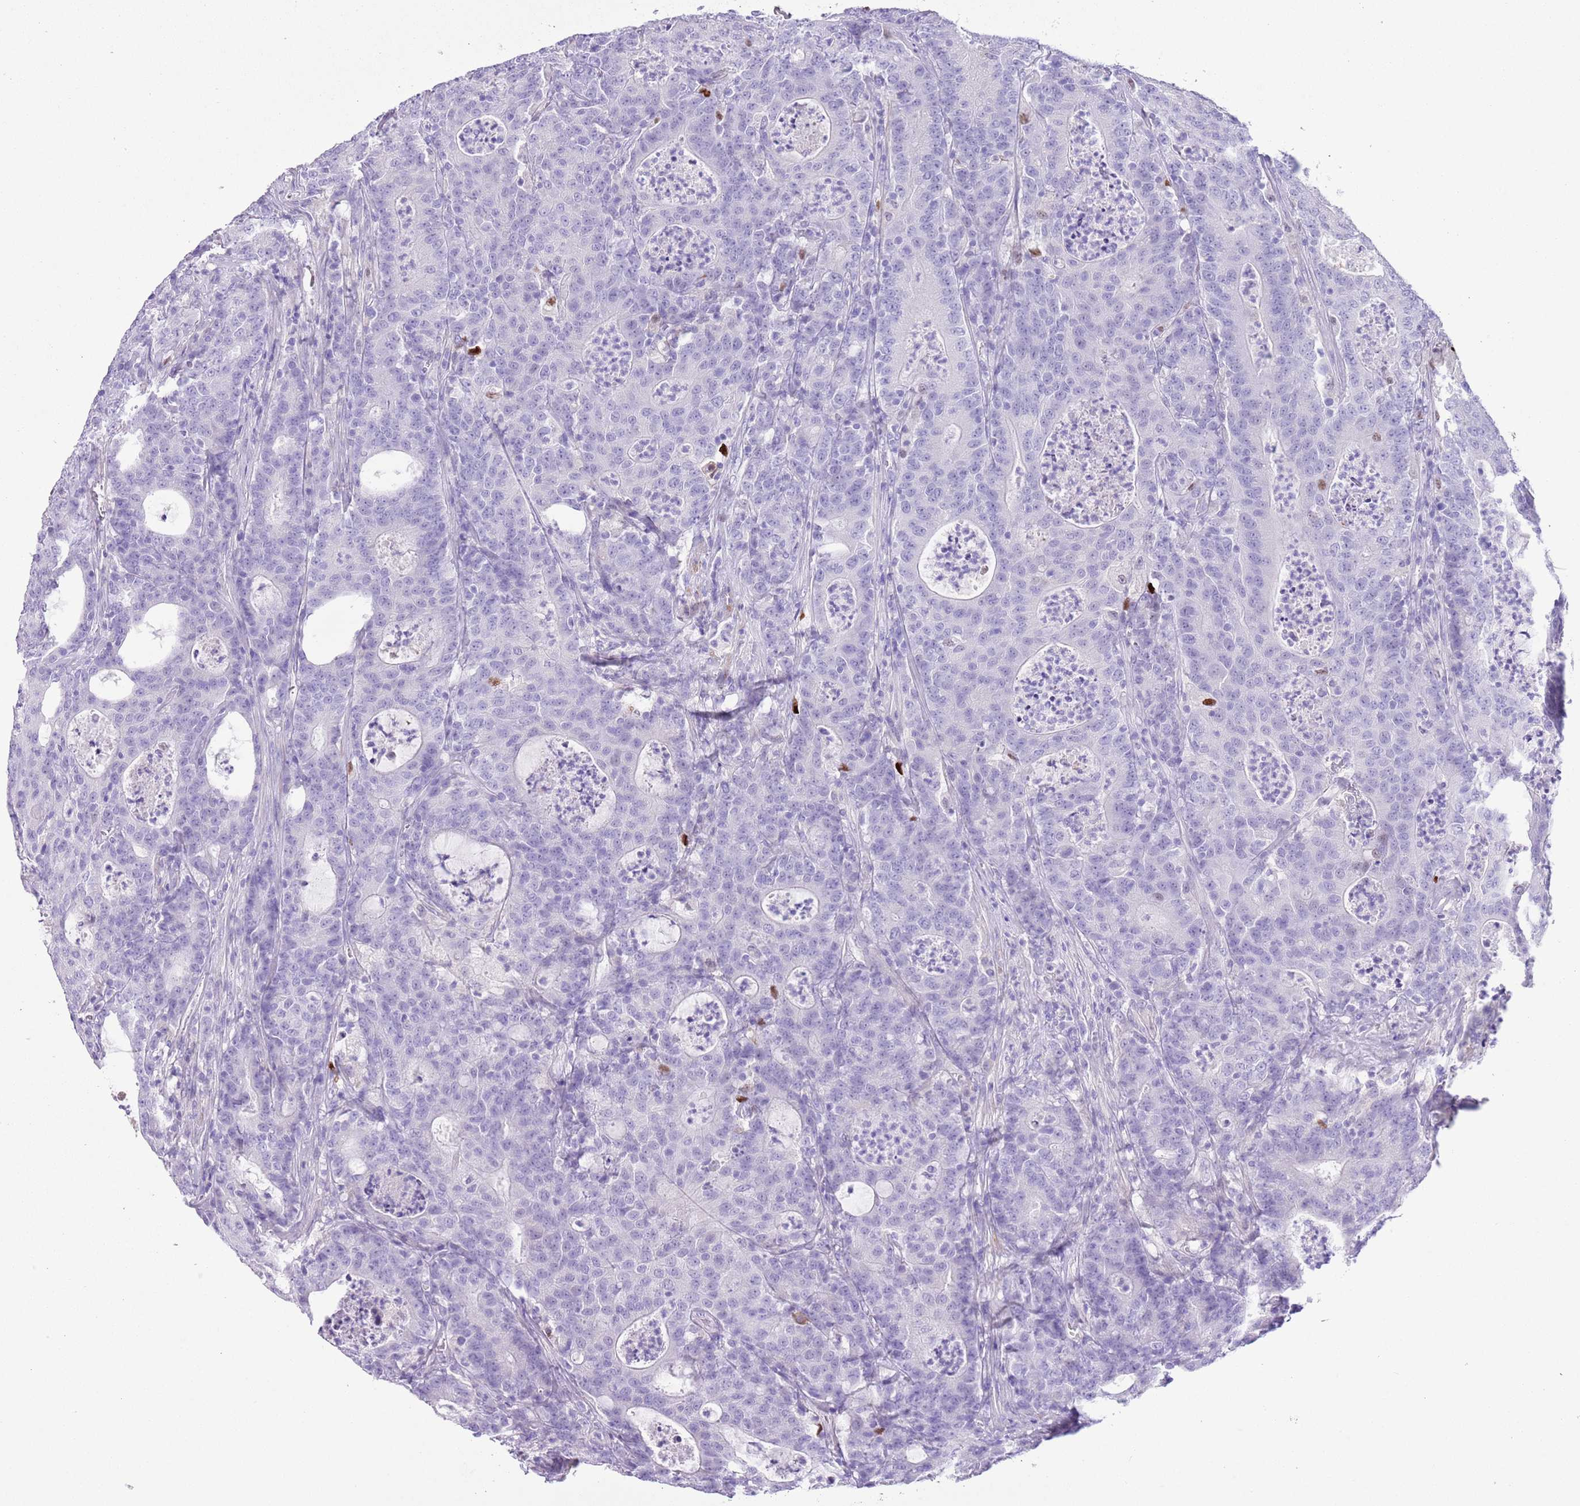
{"staining": {"intensity": "negative", "quantity": "none", "location": "none"}, "tissue": "colorectal cancer", "cell_type": "Tumor cells", "image_type": "cancer", "snomed": [{"axis": "morphology", "description": "Adenocarcinoma, NOS"}, {"axis": "topography", "description": "Colon"}], "caption": "The image exhibits no staining of tumor cells in adenocarcinoma (colorectal). (Stains: DAB immunohistochemistry with hematoxylin counter stain, Microscopy: brightfield microscopy at high magnification).", "gene": "SLC7A14", "patient": {"sex": "male", "age": 83}}